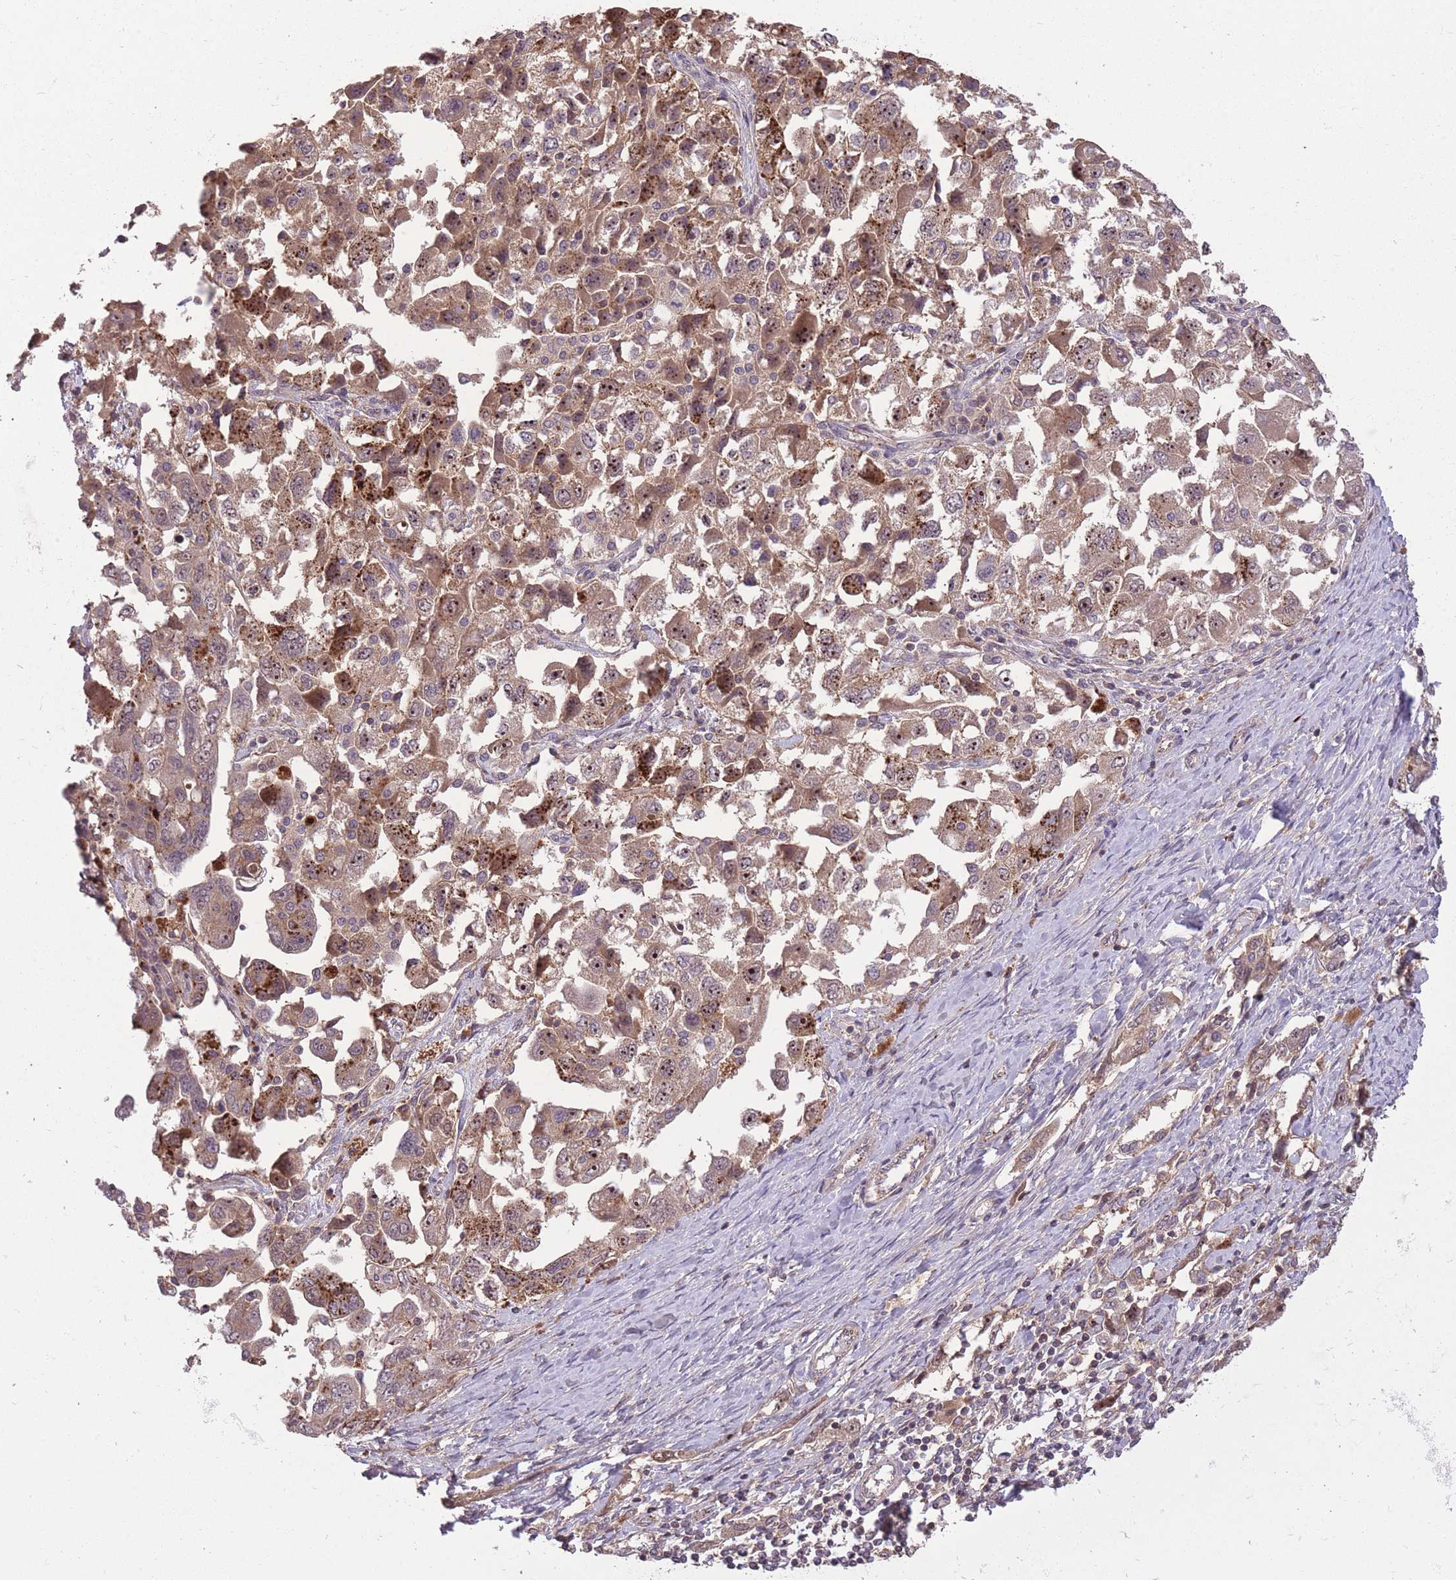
{"staining": {"intensity": "moderate", "quantity": ">75%", "location": "cytoplasmic/membranous,nuclear"}, "tissue": "ovarian cancer", "cell_type": "Tumor cells", "image_type": "cancer", "snomed": [{"axis": "morphology", "description": "Carcinoma, NOS"}, {"axis": "morphology", "description": "Cystadenocarcinoma, serous, NOS"}, {"axis": "topography", "description": "Ovary"}], "caption": "This is a histology image of immunohistochemistry staining of ovarian cancer, which shows moderate expression in the cytoplasmic/membranous and nuclear of tumor cells.", "gene": "POLR3F", "patient": {"sex": "female", "age": 69}}